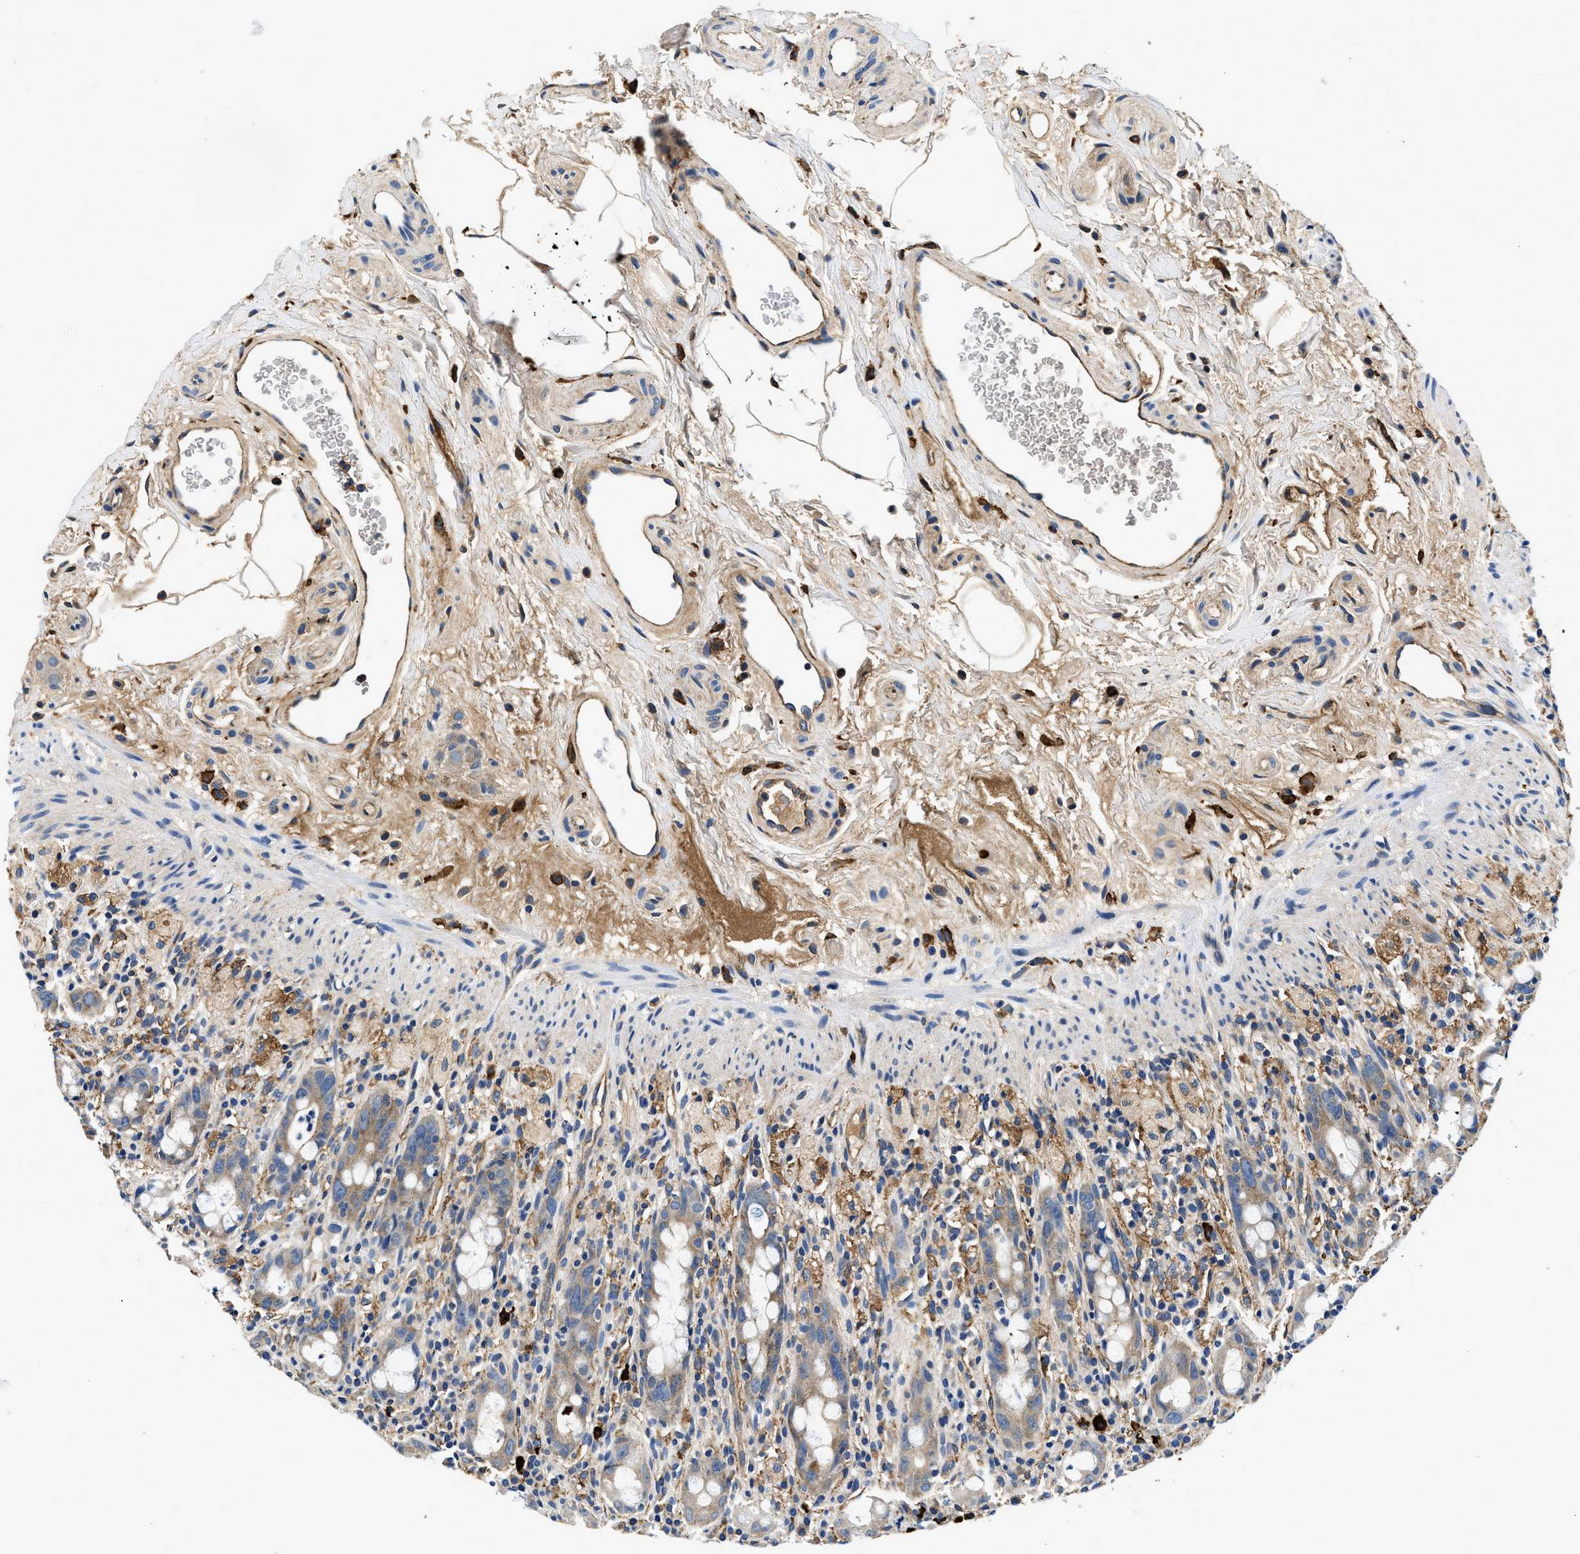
{"staining": {"intensity": "moderate", "quantity": ">75%", "location": "cytoplasmic/membranous"}, "tissue": "rectum", "cell_type": "Glandular cells", "image_type": "normal", "snomed": [{"axis": "morphology", "description": "Normal tissue, NOS"}, {"axis": "topography", "description": "Rectum"}], "caption": "High-power microscopy captured an immunohistochemistry histopathology image of benign rectum, revealing moderate cytoplasmic/membranous expression in about >75% of glandular cells.", "gene": "ZFAND3", "patient": {"sex": "male", "age": 44}}